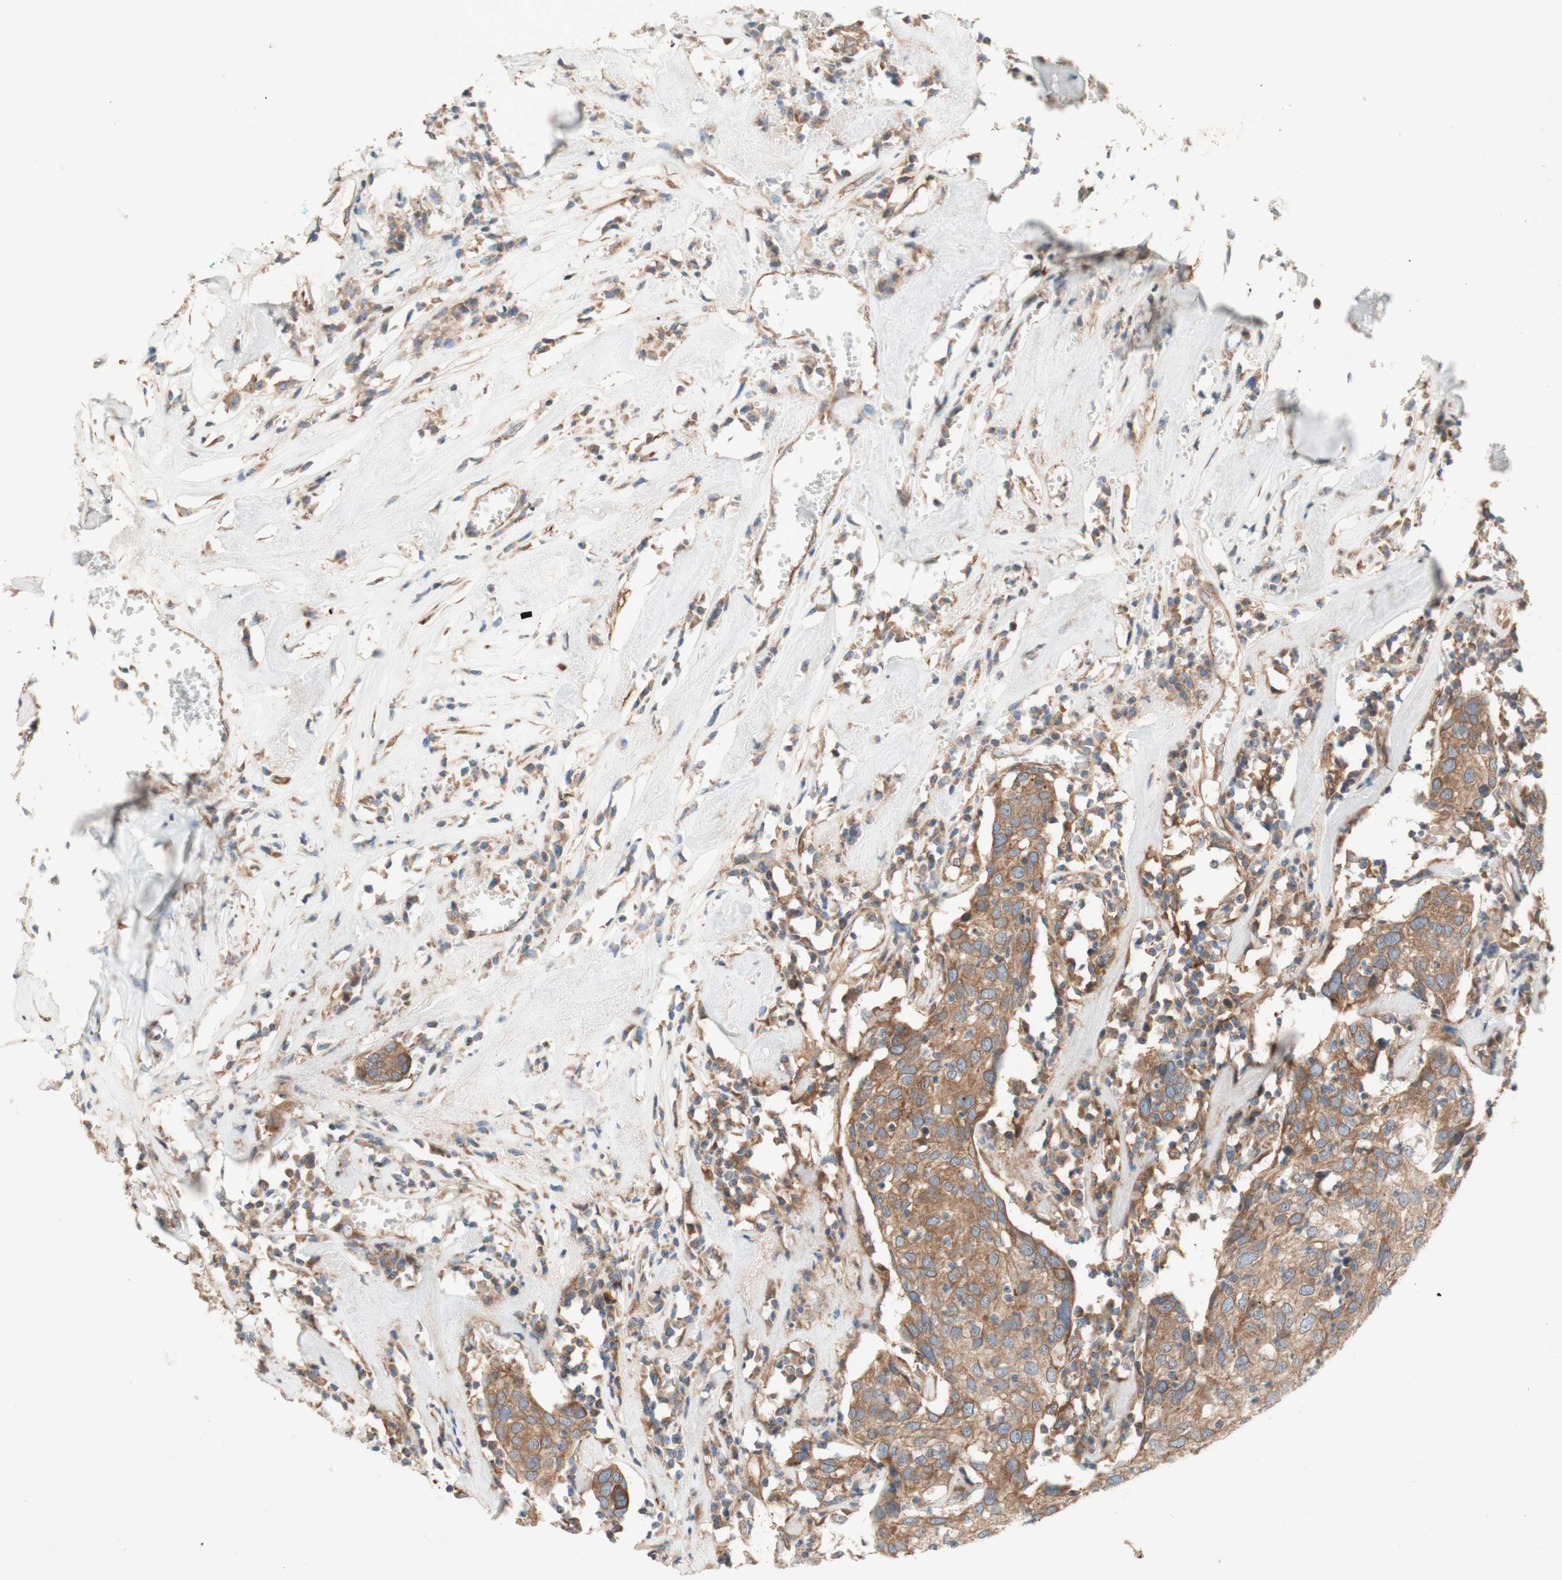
{"staining": {"intensity": "moderate", "quantity": ">75%", "location": "cytoplasmic/membranous"}, "tissue": "head and neck cancer", "cell_type": "Tumor cells", "image_type": "cancer", "snomed": [{"axis": "morphology", "description": "Adenocarcinoma, NOS"}, {"axis": "topography", "description": "Salivary gland"}, {"axis": "topography", "description": "Head-Neck"}], "caption": "IHC image of head and neck cancer stained for a protein (brown), which reveals medium levels of moderate cytoplasmic/membranous staining in about >75% of tumor cells.", "gene": "SOCS2", "patient": {"sex": "female", "age": 65}}